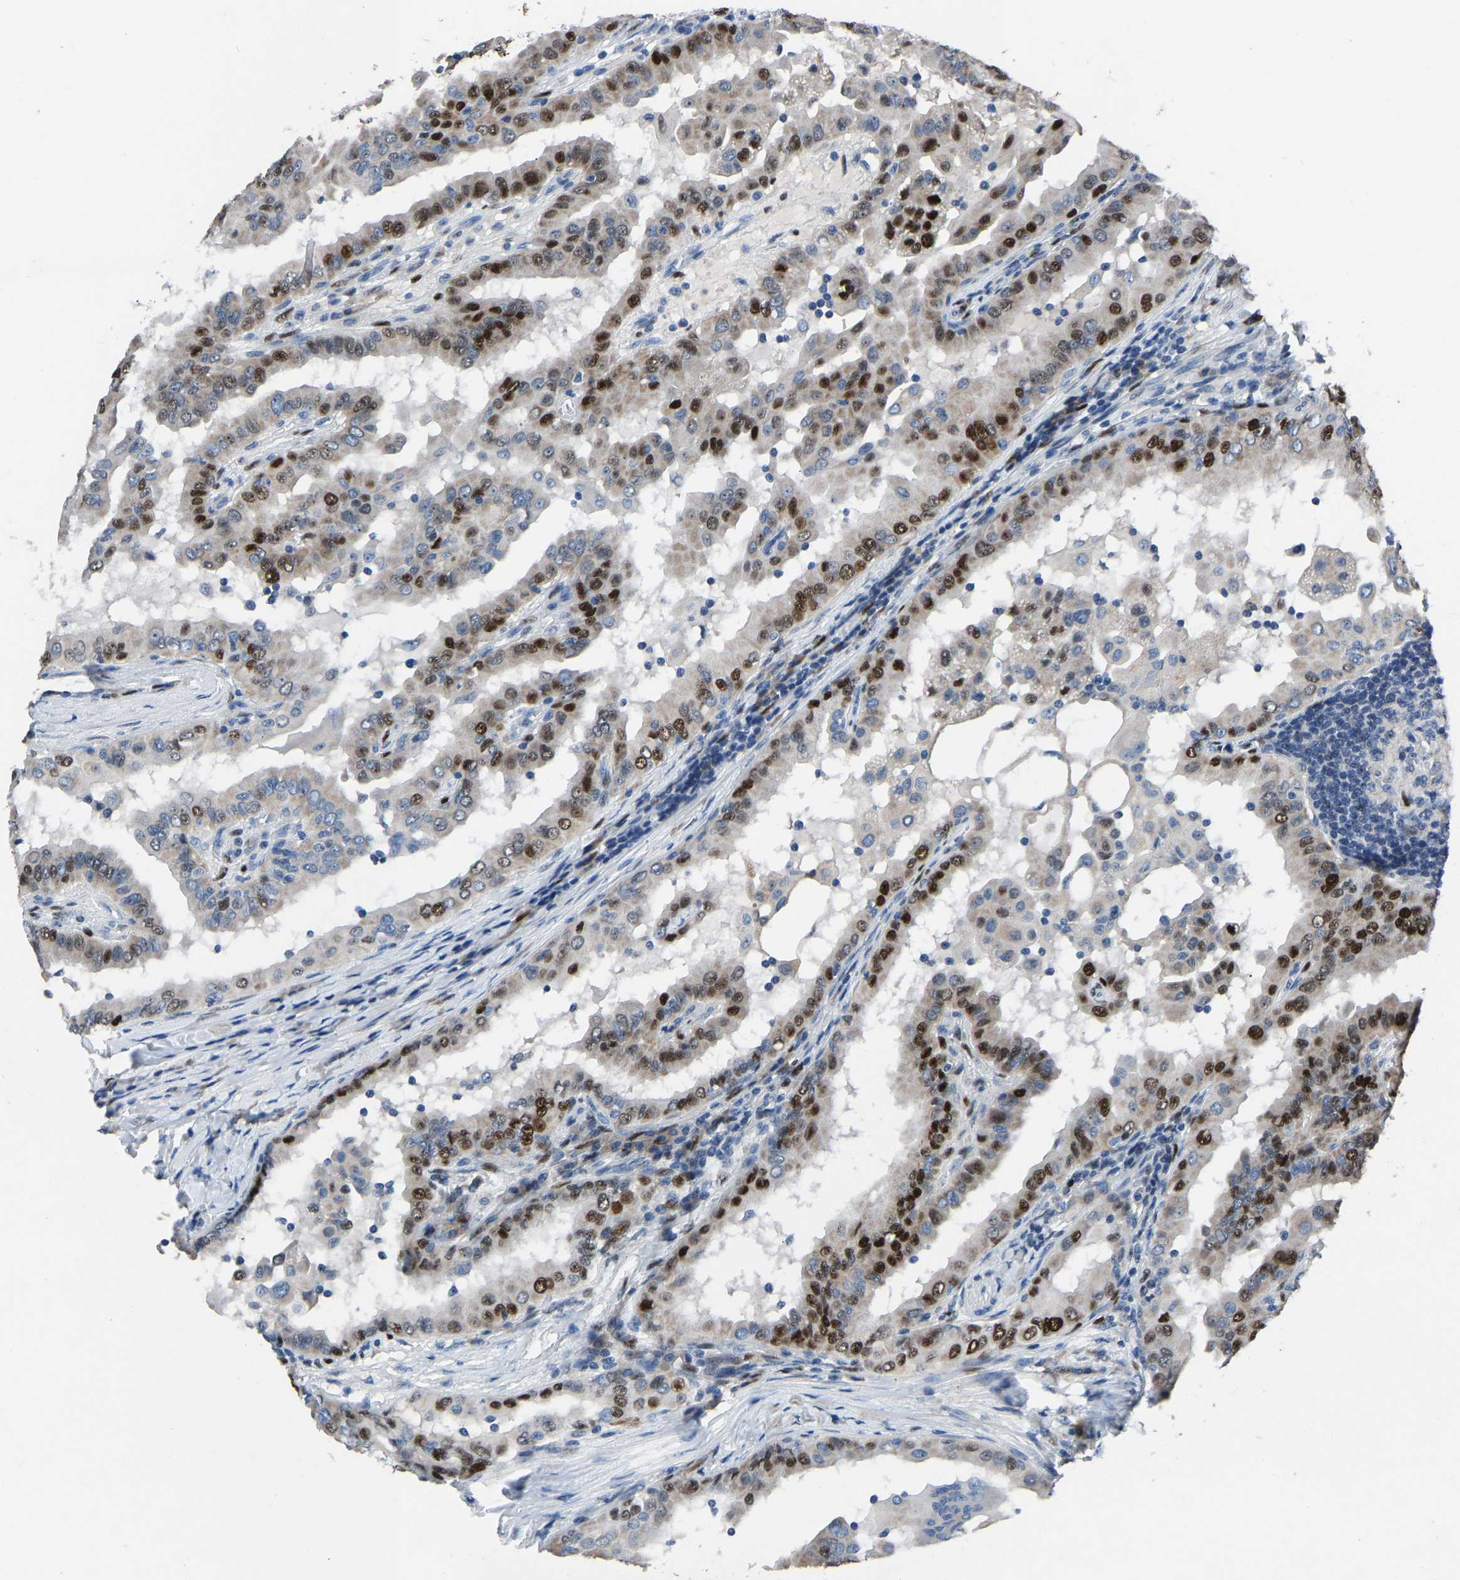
{"staining": {"intensity": "strong", "quantity": "25%-75%", "location": "nuclear"}, "tissue": "thyroid cancer", "cell_type": "Tumor cells", "image_type": "cancer", "snomed": [{"axis": "morphology", "description": "Papillary adenocarcinoma, NOS"}, {"axis": "topography", "description": "Thyroid gland"}], "caption": "The photomicrograph shows staining of thyroid papillary adenocarcinoma, revealing strong nuclear protein staining (brown color) within tumor cells. (Brightfield microscopy of DAB IHC at high magnification).", "gene": "EGR1", "patient": {"sex": "male", "age": 33}}